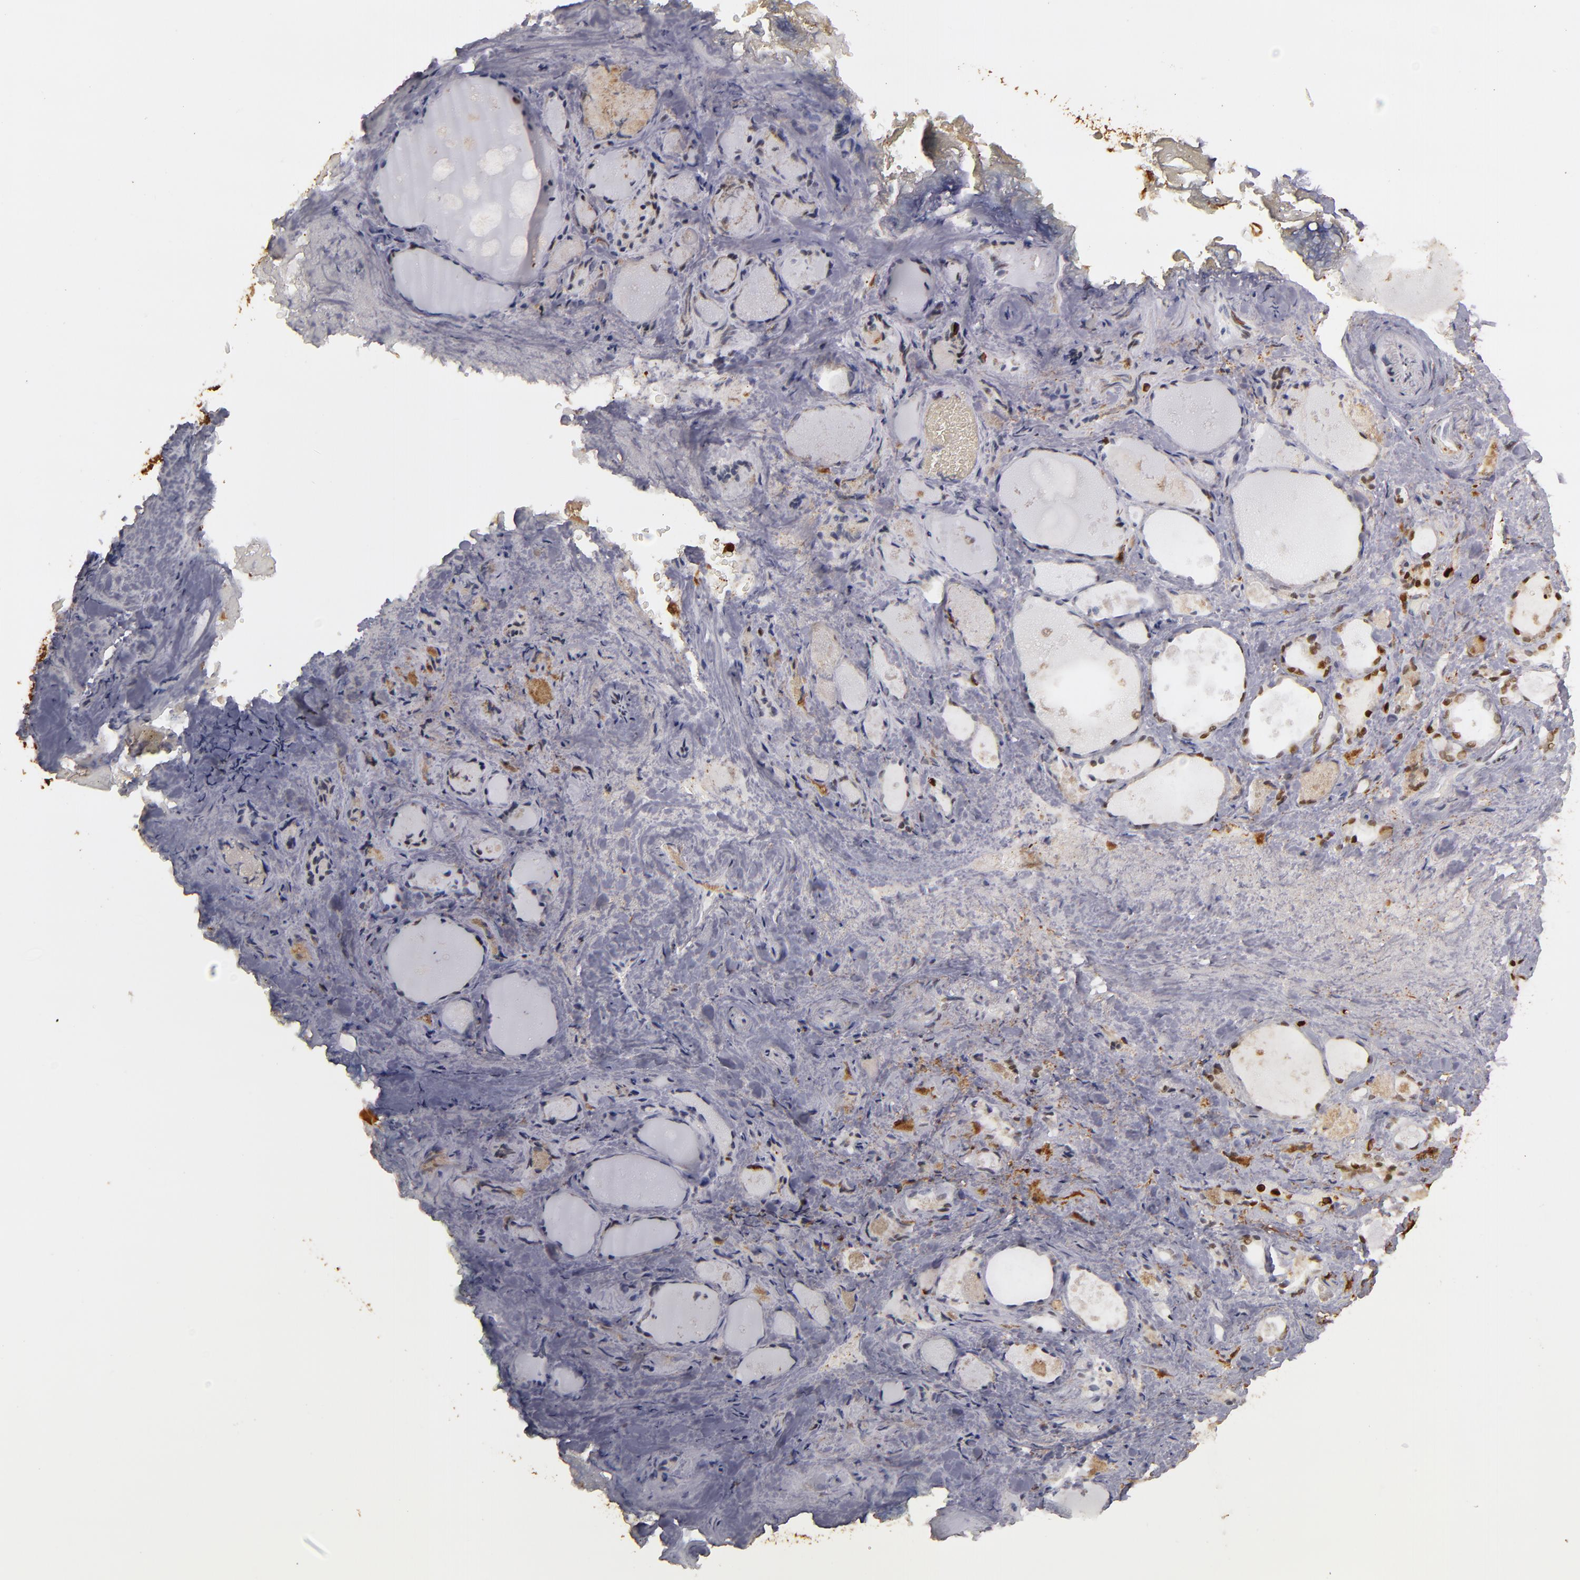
{"staining": {"intensity": "moderate", "quantity": "25%-75%", "location": "nuclear"}, "tissue": "thyroid gland", "cell_type": "Glandular cells", "image_type": "normal", "snomed": [{"axis": "morphology", "description": "Normal tissue, NOS"}, {"axis": "topography", "description": "Thyroid gland"}], "caption": "Moderate nuclear staining for a protein is appreciated in approximately 25%-75% of glandular cells of normal thyroid gland using immunohistochemistry.", "gene": "WAS", "patient": {"sex": "female", "age": 75}}